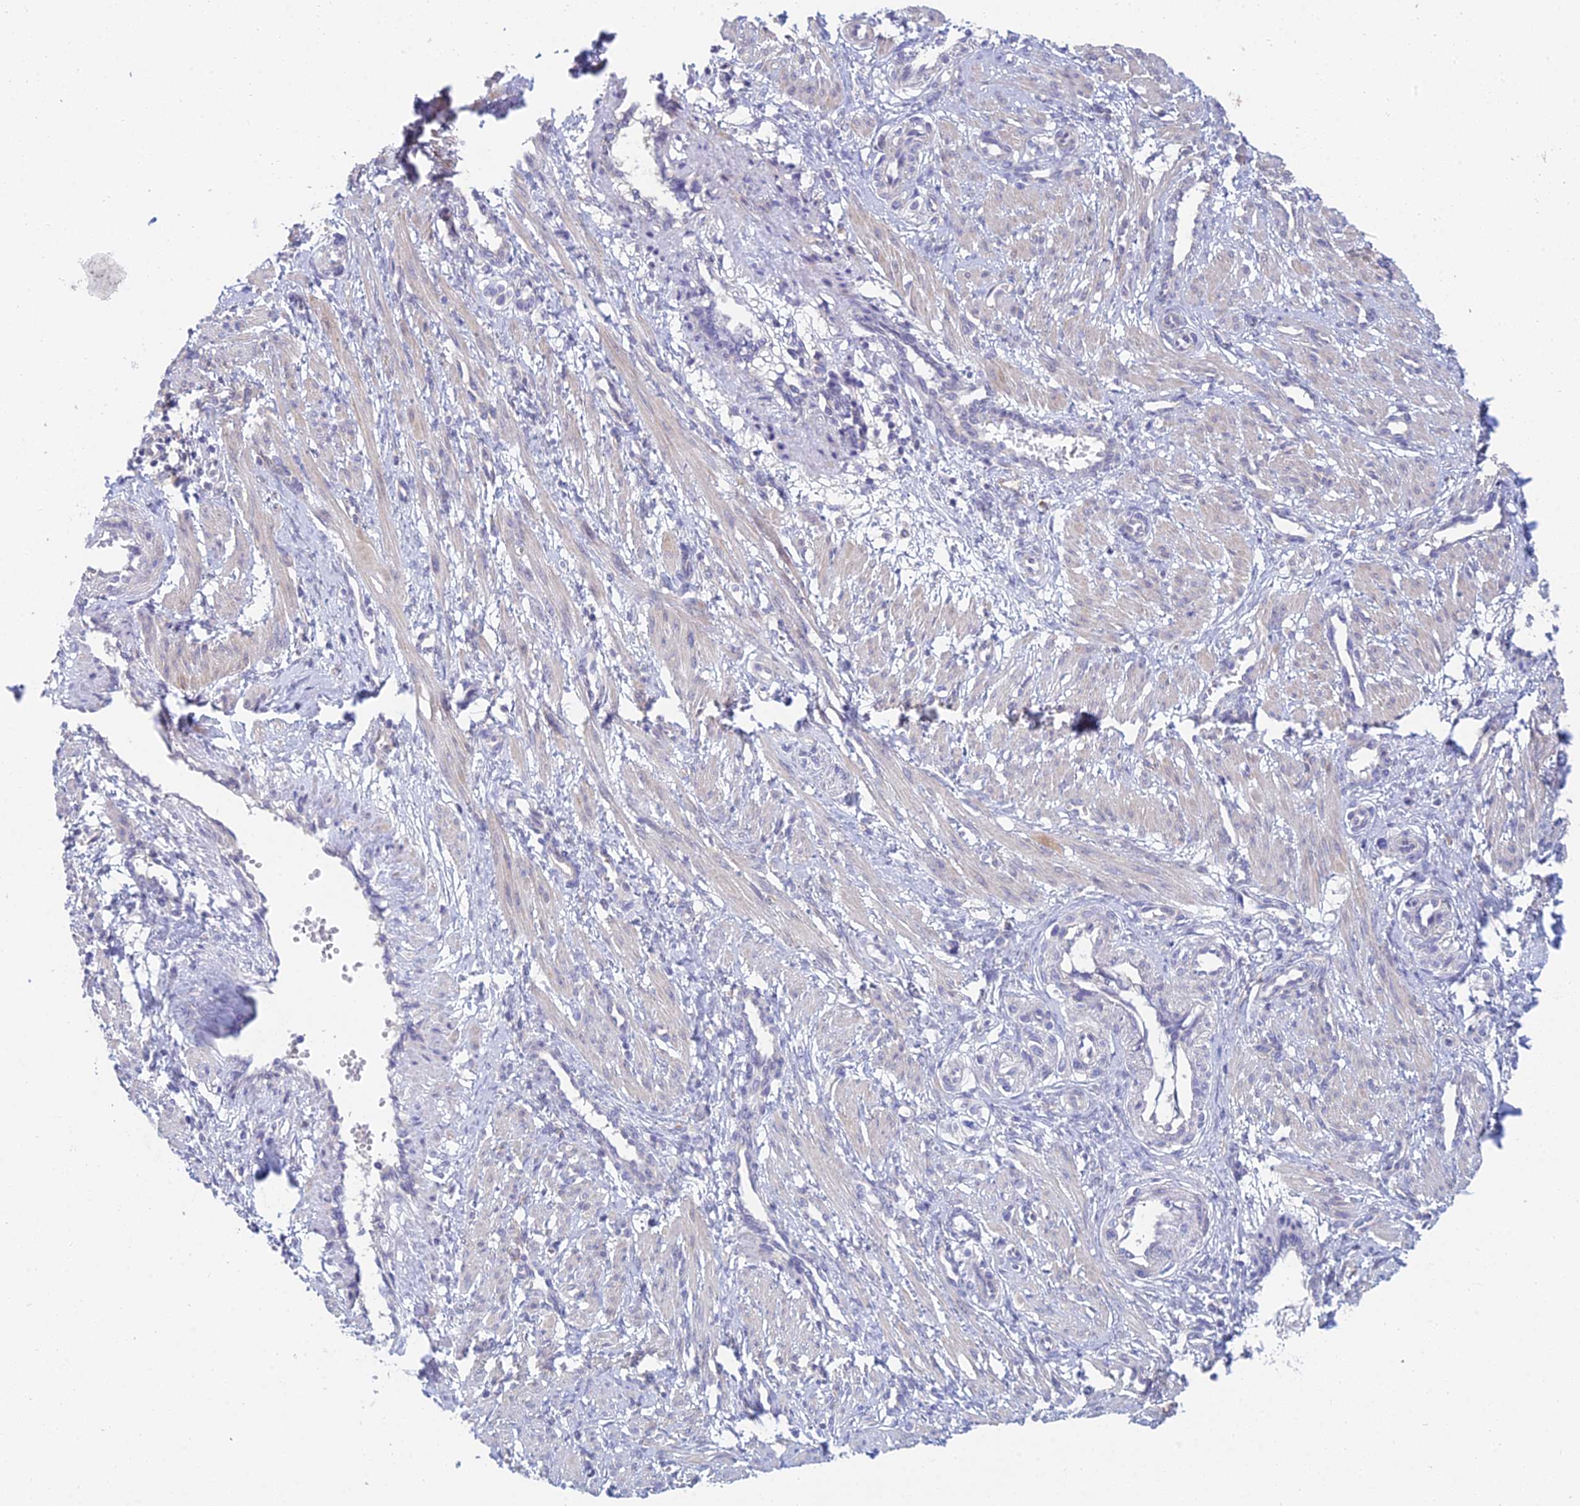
{"staining": {"intensity": "weak", "quantity": "<25%", "location": "cytoplasmic/membranous"}, "tissue": "smooth muscle", "cell_type": "Smooth muscle cells", "image_type": "normal", "snomed": [{"axis": "morphology", "description": "Normal tissue, NOS"}, {"axis": "topography", "description": "Endometrium"}], "caption": "This is a image of immunohistochemistry (IHC) staining of unremarkable smooth muscle, which shows no staining in smooth muscle cells. (DAB (3,3'-diaminobenzidine) immunohistochemistry visualized using brightfield microscopy, high magnification).", "gene": "METTL26", "patient": {"sex": "female", "age": 33}}